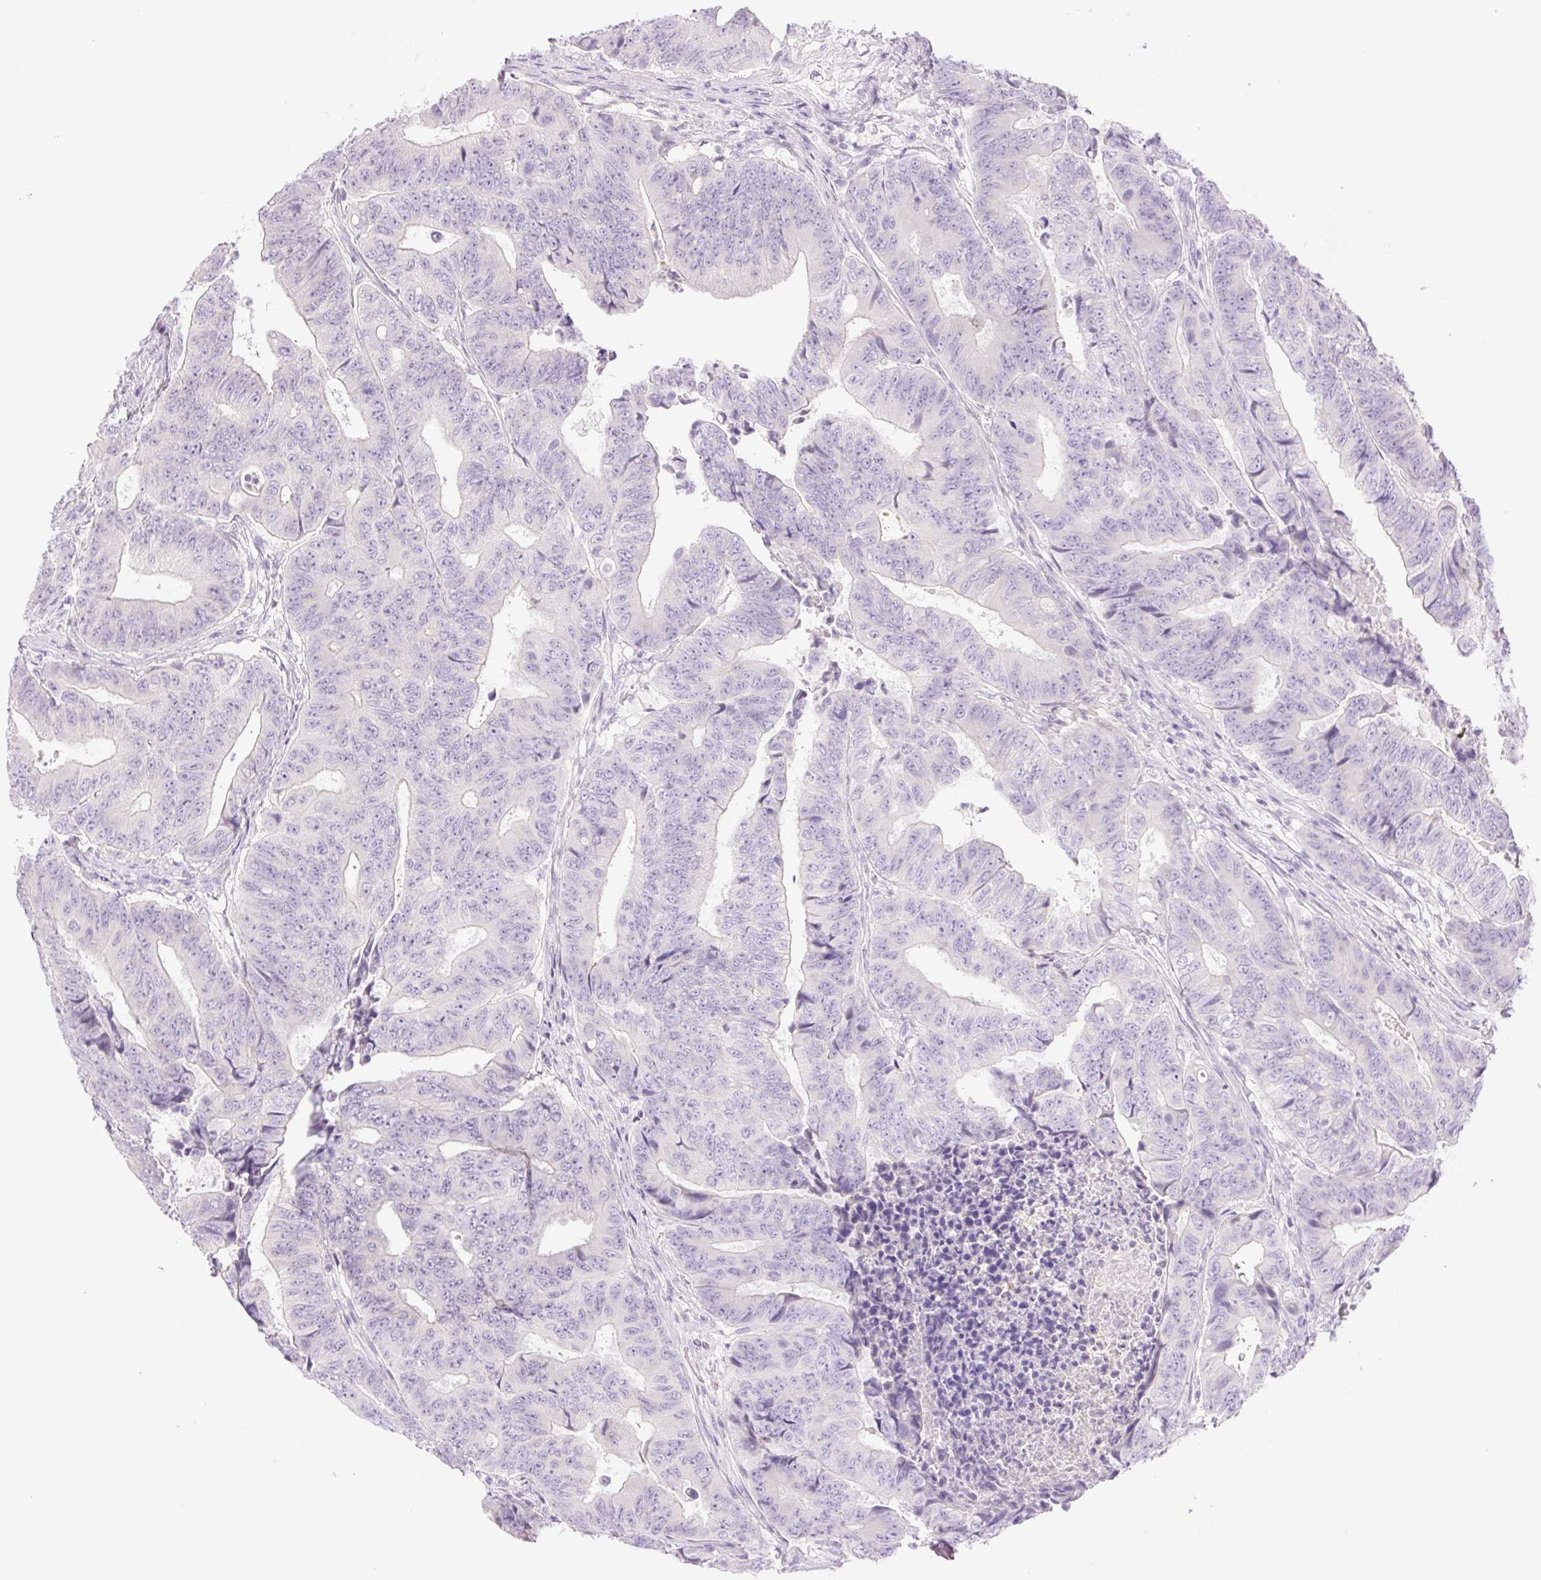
{"staining": {"intensity": "negative", "quantity": "none", "location": "none"}, "tissue": "colorectal cancer", "cell_type": "Tumor cells", "image_type": "cancer", "snomed": [{"axis": "morphology", "description": "Adenocarcinoma, NOS"}, {"axis": "topography", "description": "Colon"}], "caption": "Immunohistochemical staining of adenocarcinoma (colorectal) exhibits no significant staining in tumor cells. (DAB immunohistochemistry (IHC) with hematoxylin counter stain).", "gene": "TBX15", "patient": {"sex": "female", "age": 48}}